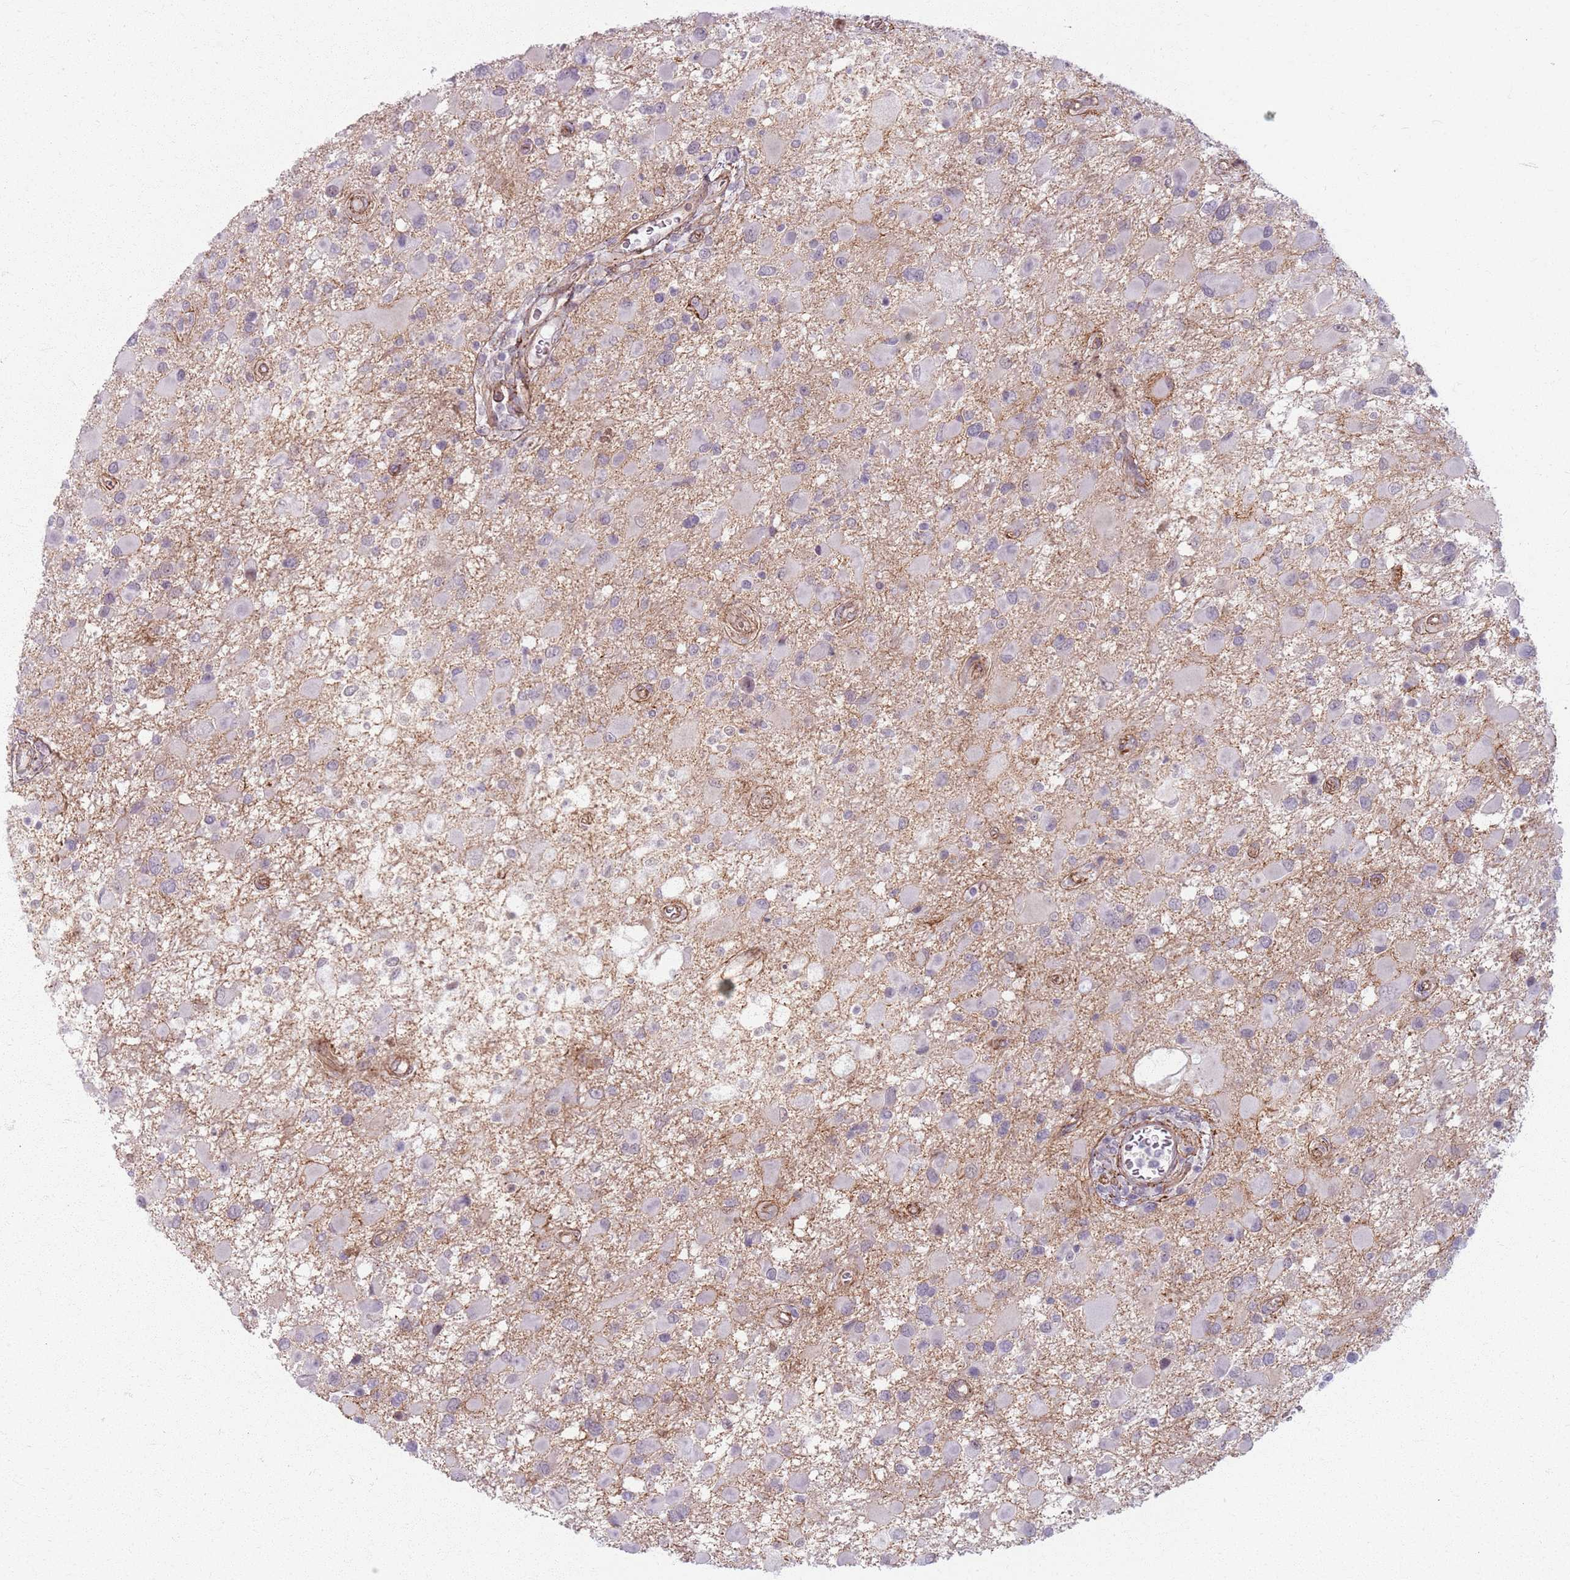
{"staining": {"intensity": "negative", "quantity": "none", "location": "none"}, "tissue": "glioma", "cell_type": "Tumor cells", "image_type": "cancer", "snomed": [{"axis": "morphology", "description": "Glioma, malignant, High grade"}, {"axis": "topography", "description": "Brain"}], "caption": "Micrograph shows no protein positivity in tumor cells of glioma tissue.", "gene": "KCNA5", "patient": {"sex": "male", "age": 53}}